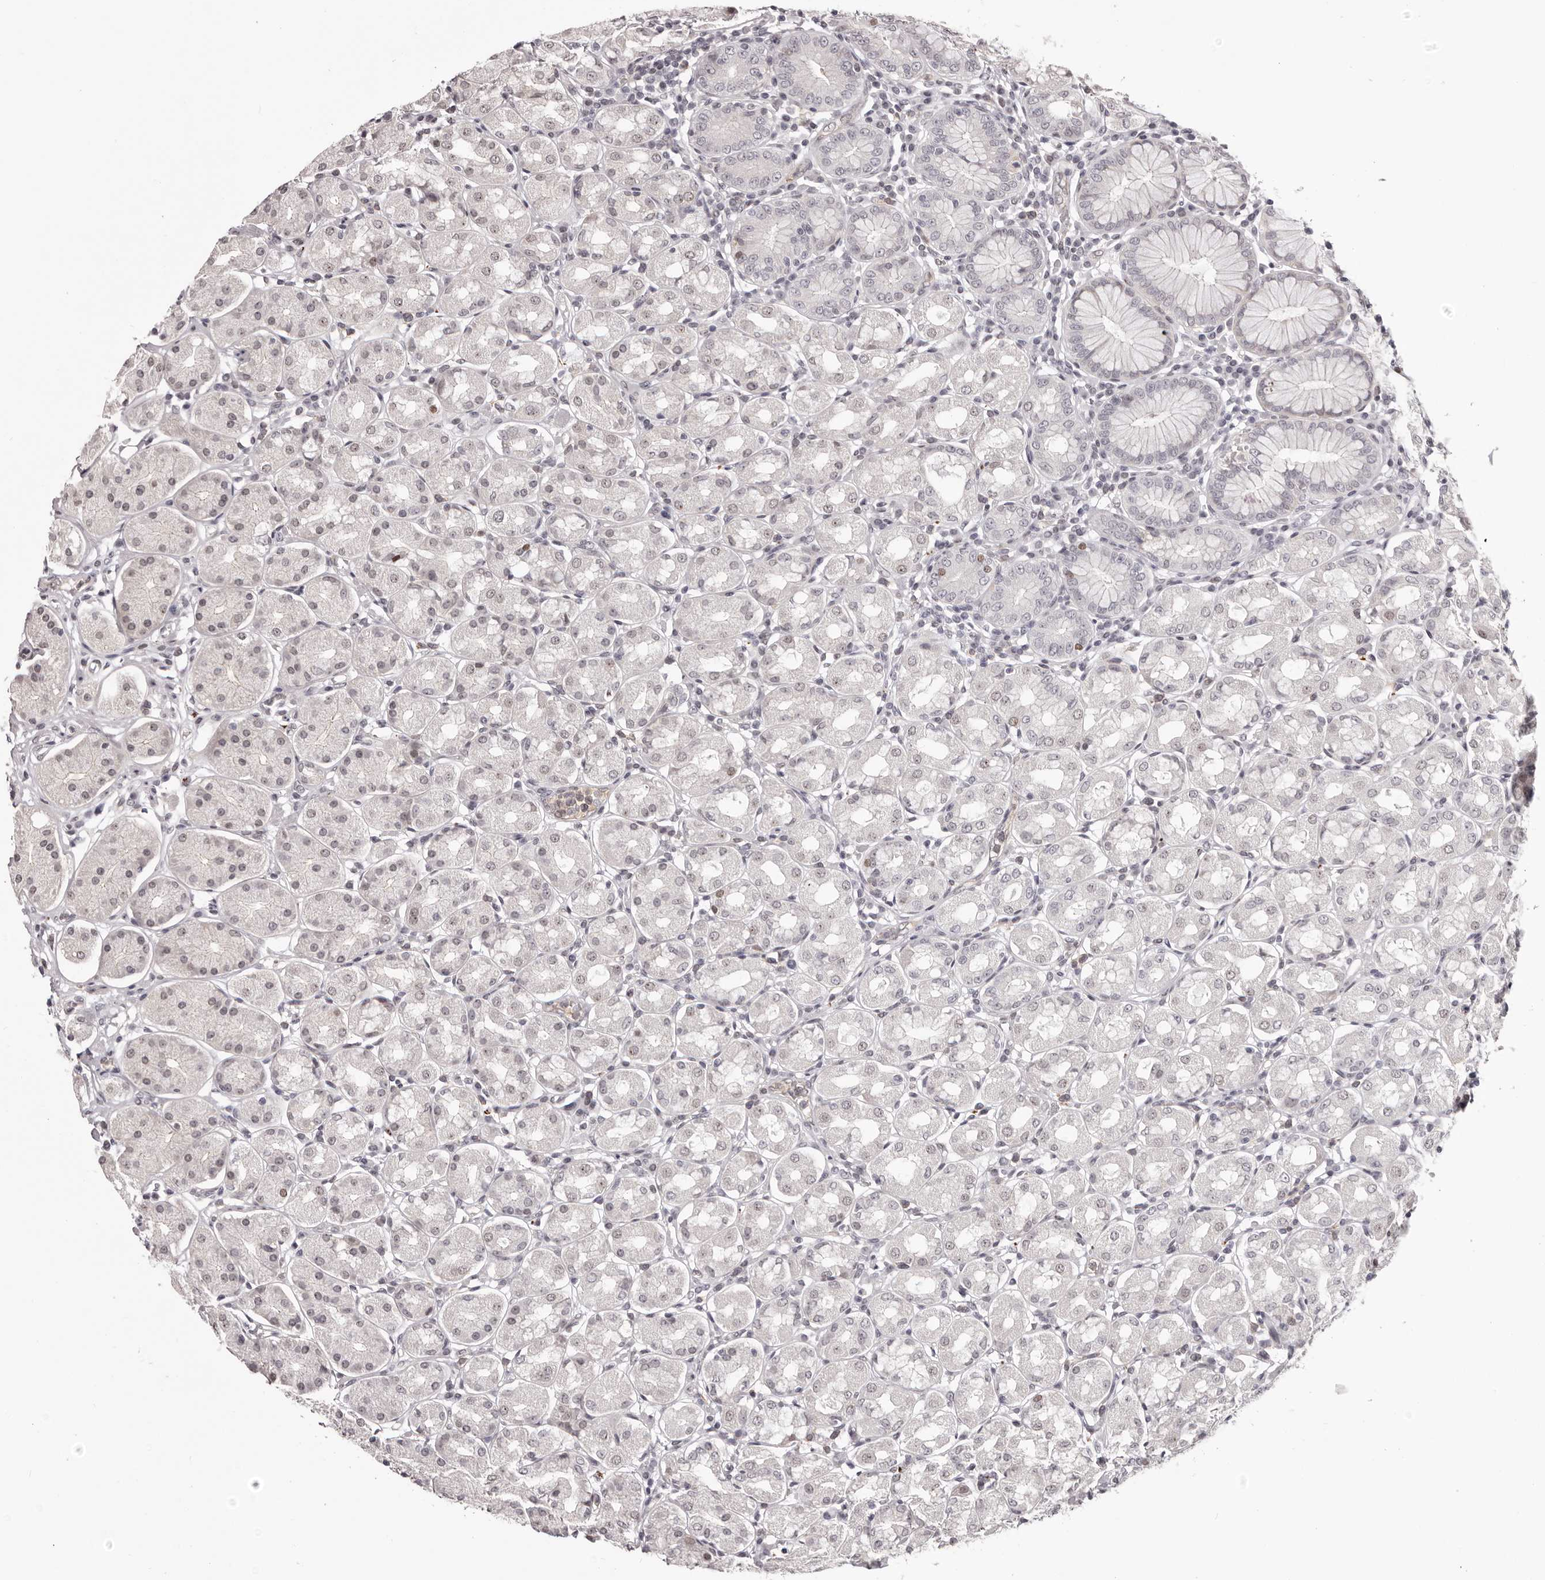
{"staining": {"intensity": "negative", "quantity": "none", "location": "none"}, "tissue": "stomach", "cell_type": "Glandular cells", "image_type": "normal", "snomed": [{"axis": "morphology", "description": "Normal tissue, NOS"}, {"axis": "topography", "description": "Stomach"}, {"axis": "topography", "description": "Stomach, lower"}], "caption": "This photomicrograph is of unremarkable stomach stained with immunohistochemistry to label a protein in brown with the nuclei are counter-stained blue. There is no expression in glandular cells. The staining is performed using DAB (3,3'-diaminobenzidine) brown chromogen with nuclei counter-stained in using hematoxylin.", "gene": "RNF2", "patient": {"sex": "female", "age": 56}}